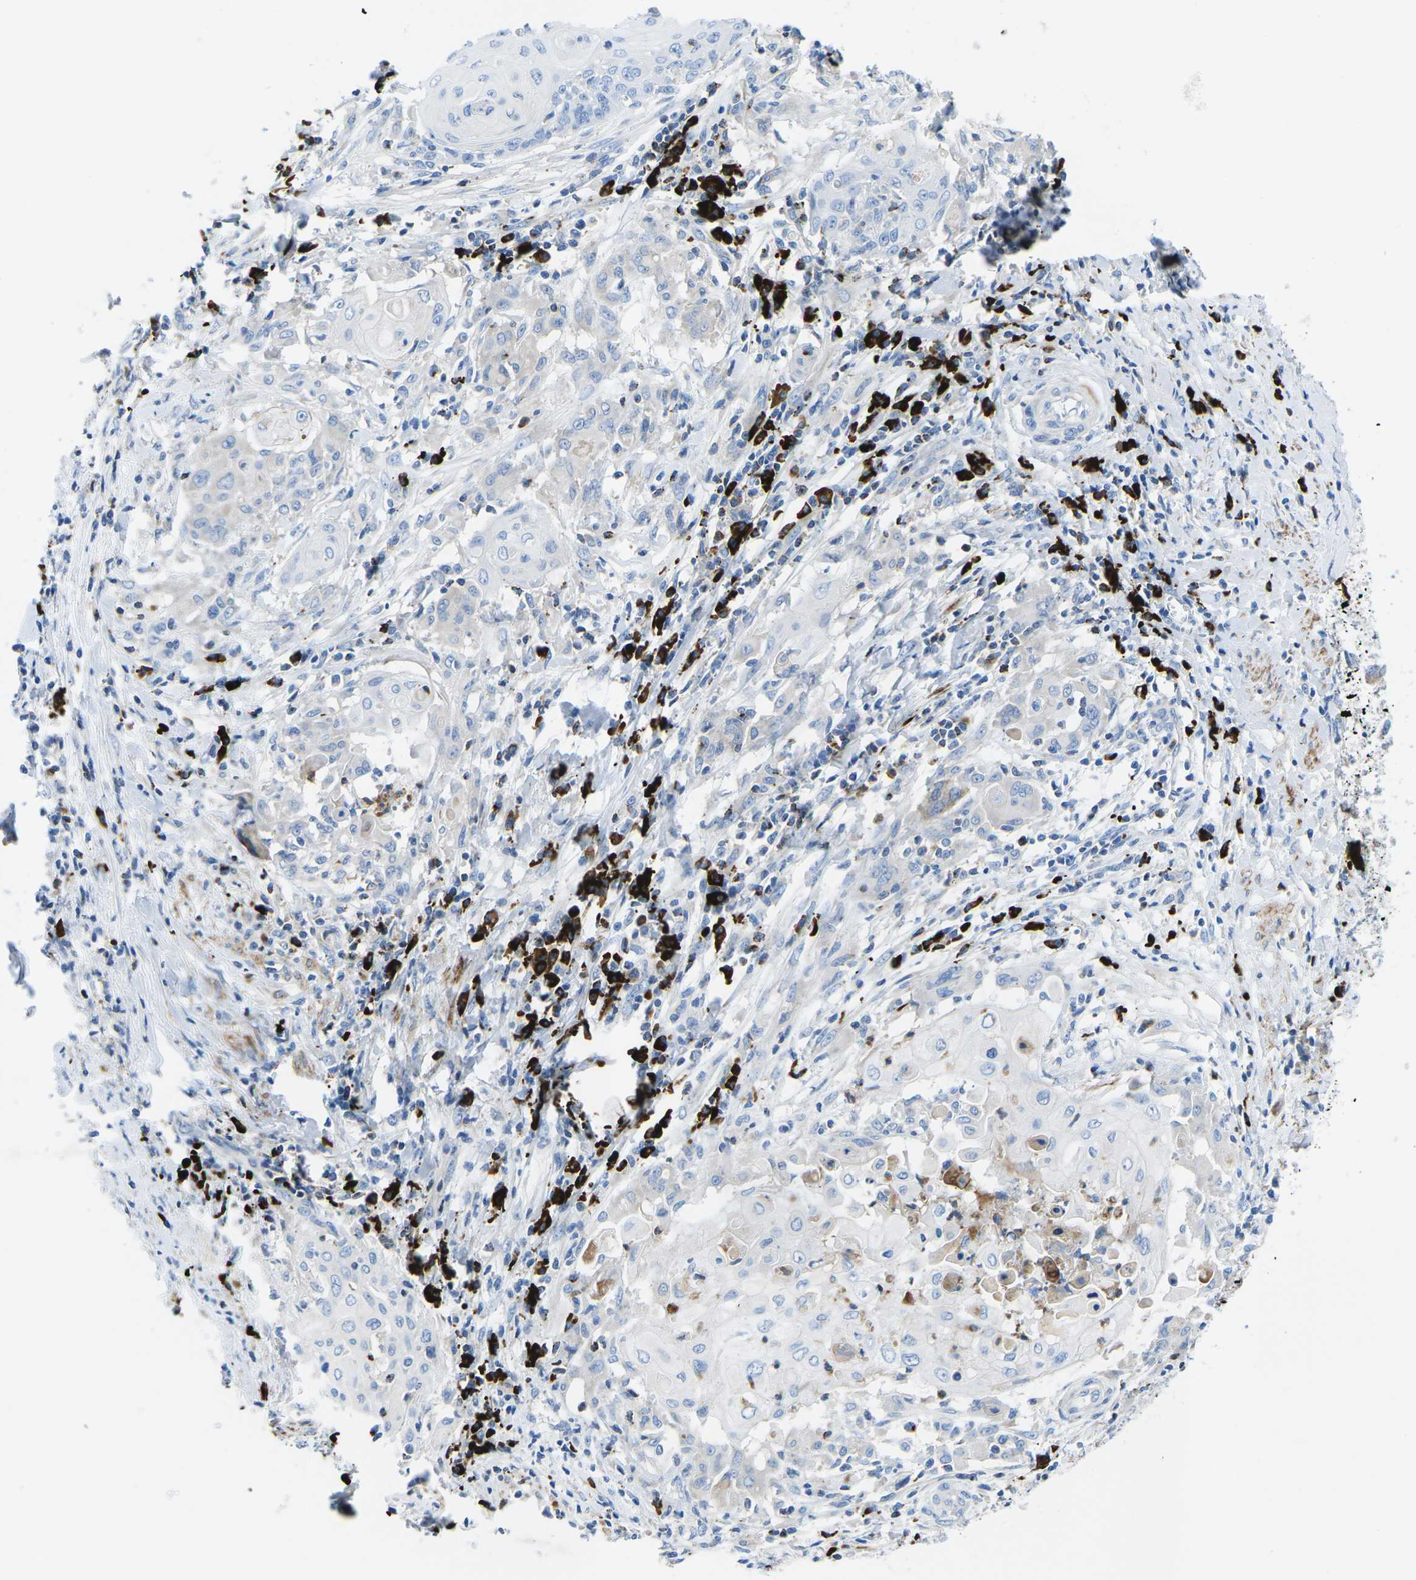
{"staining": {"intensity": "negative", "quantity": "none", "location": "none"}, "tissue": "cervical cancer", "cell_type": "Tumor cells", "image_type": "cancer", "snomed": [{"axis": "morphology", "description": "Squamous cell carcinoma, NOS"}, {"axis": "topography", "description": "Cervix"}], "caption": "Human cervical cancer stained for a protein using IHC demonstrates no expression in tumor cells.", "gene": "MC4R", "patient": {"sex": "female", "age": 39}}